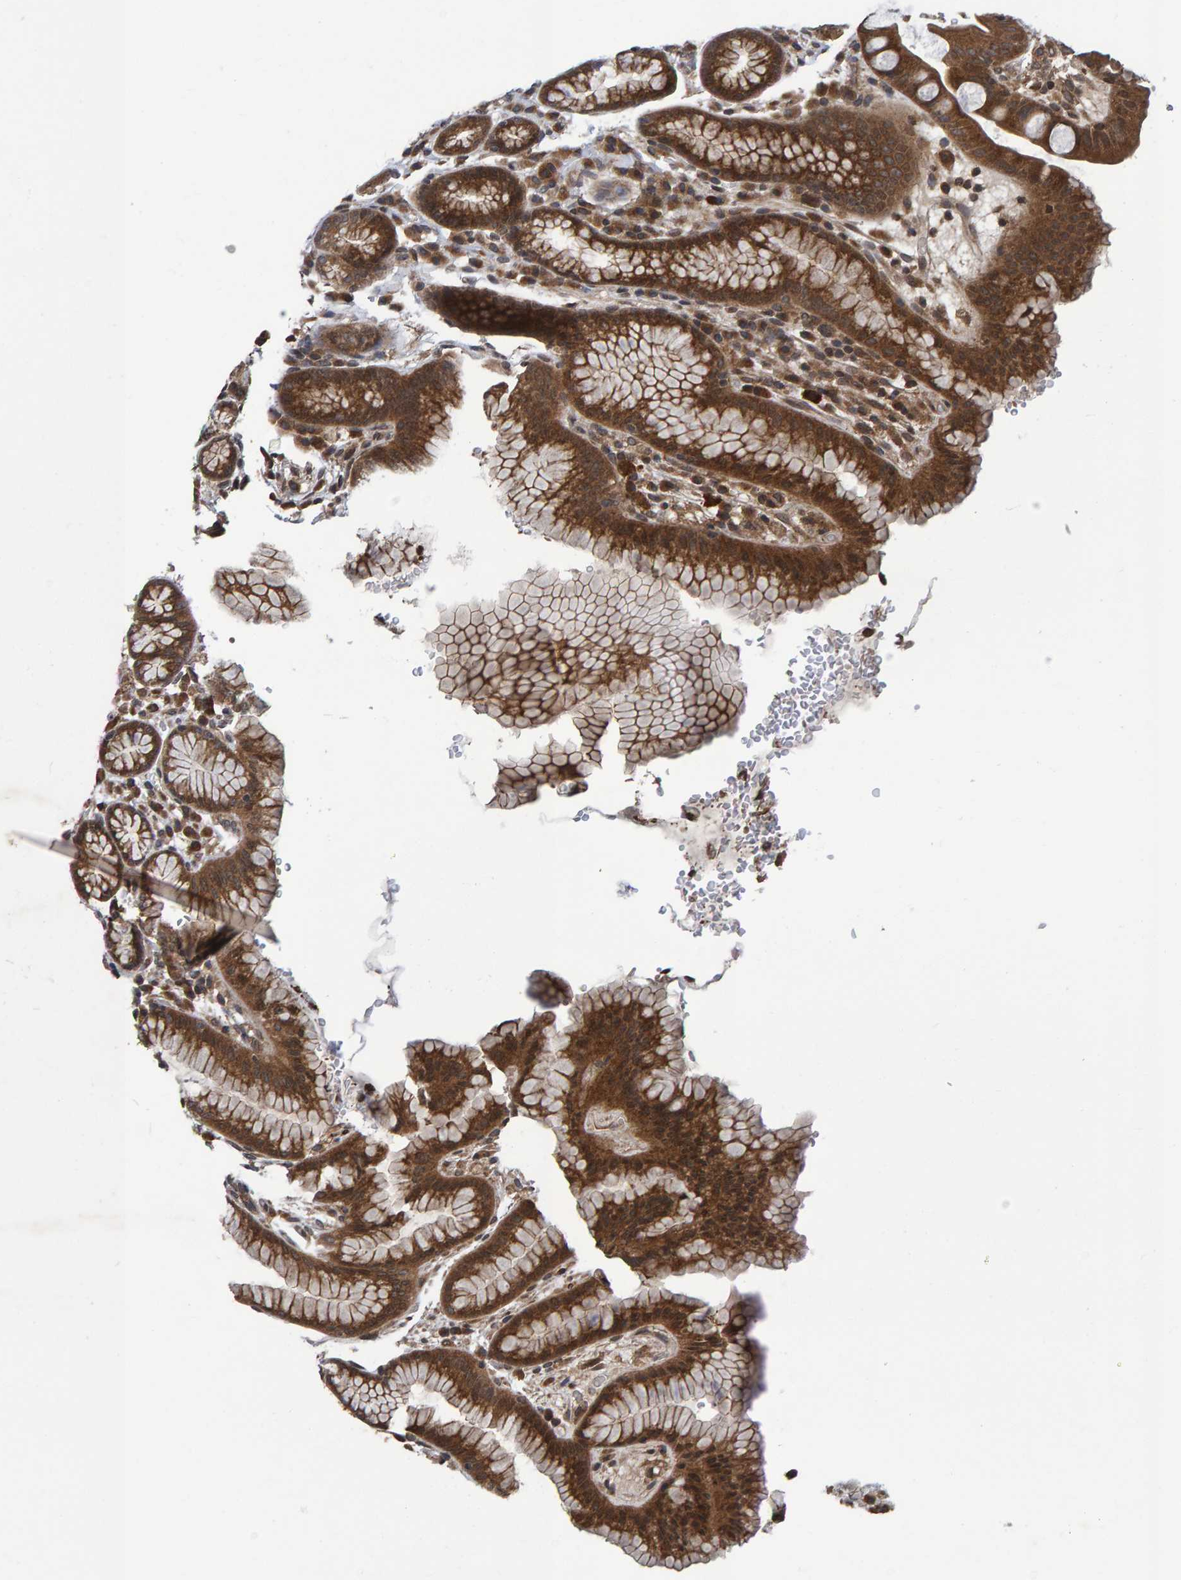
{"staining": {"intensity": "strong", "quantity": ">75%", "location": "cytoplasmic/membranous,nuclear"}, "tissue": "stomach", "cell_type": "Glandular cells", "image_type": "normal", "snomed": [{"axis": "morphology", "description": "Normal tissue, NOS"}, {"axis": "topography", "description": "Stomach, lower"}], "caption": "Immunohistochemistry histopathology image of normal stomach stained for a protein (brown), which displays high levels of strong cytoplasmic/membranous,nuclear staining in about >75% of glandular cells.", "gene": "GAB2", "patient": {"sex": "male", "age": 52}}